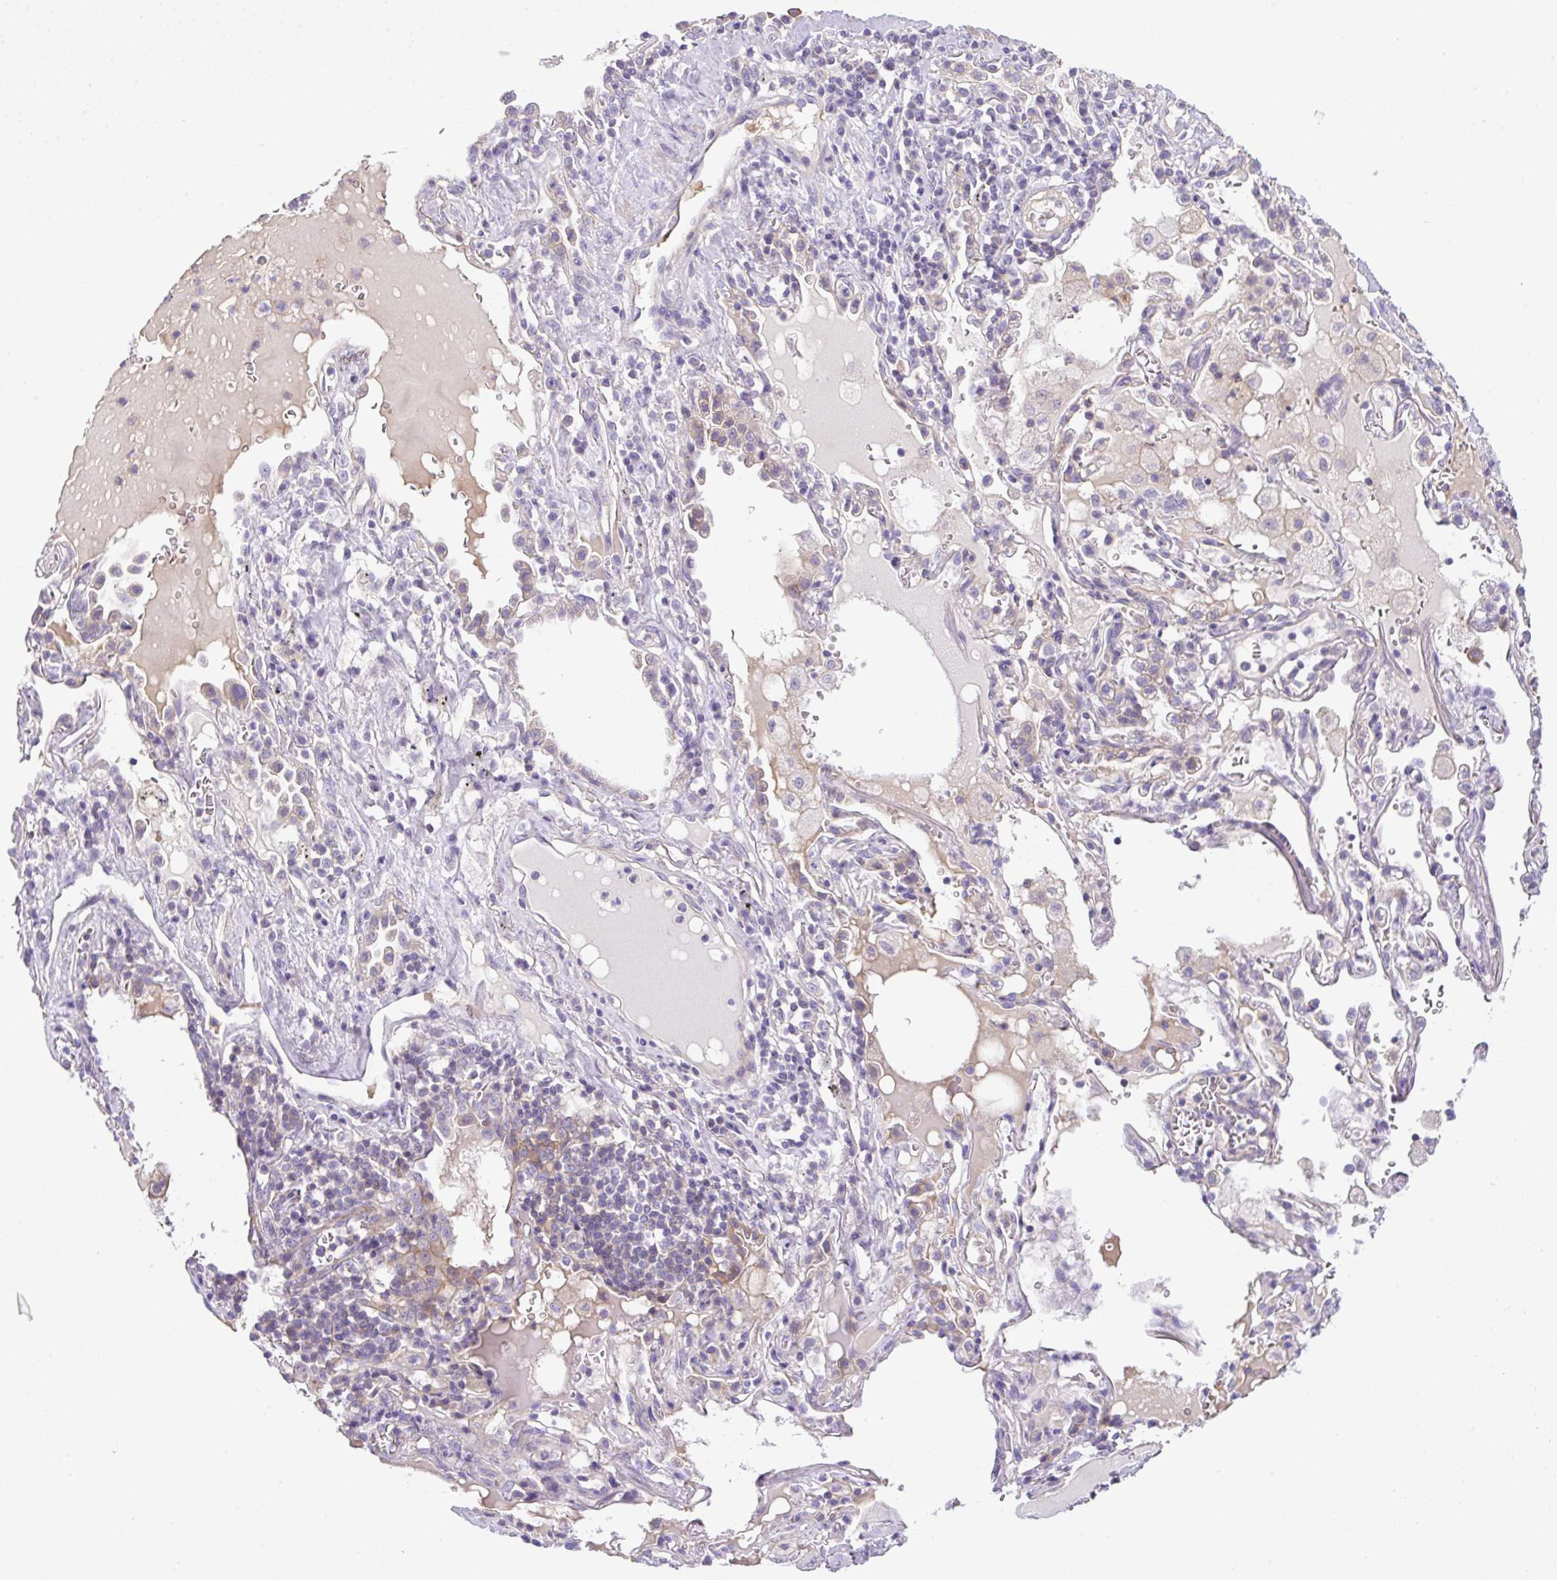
{"staining": {"intensity": "negative", "quantity": "none", "location": "none"}, "tissue": "lung cancer", "cell_type": "Tumor cells", "image_type": "cancer", "snomed": [{"axis": "morphology", "description": "Squamous cell carcinoma, NOS"}, {"axis": "topography", "description": "Lung"}], "caption": "Tumor cells show no significant protein staining in lung squamous cell carcinoma.", "gene": "NPTN", "patient": {"sex": "female", "age": 66}}